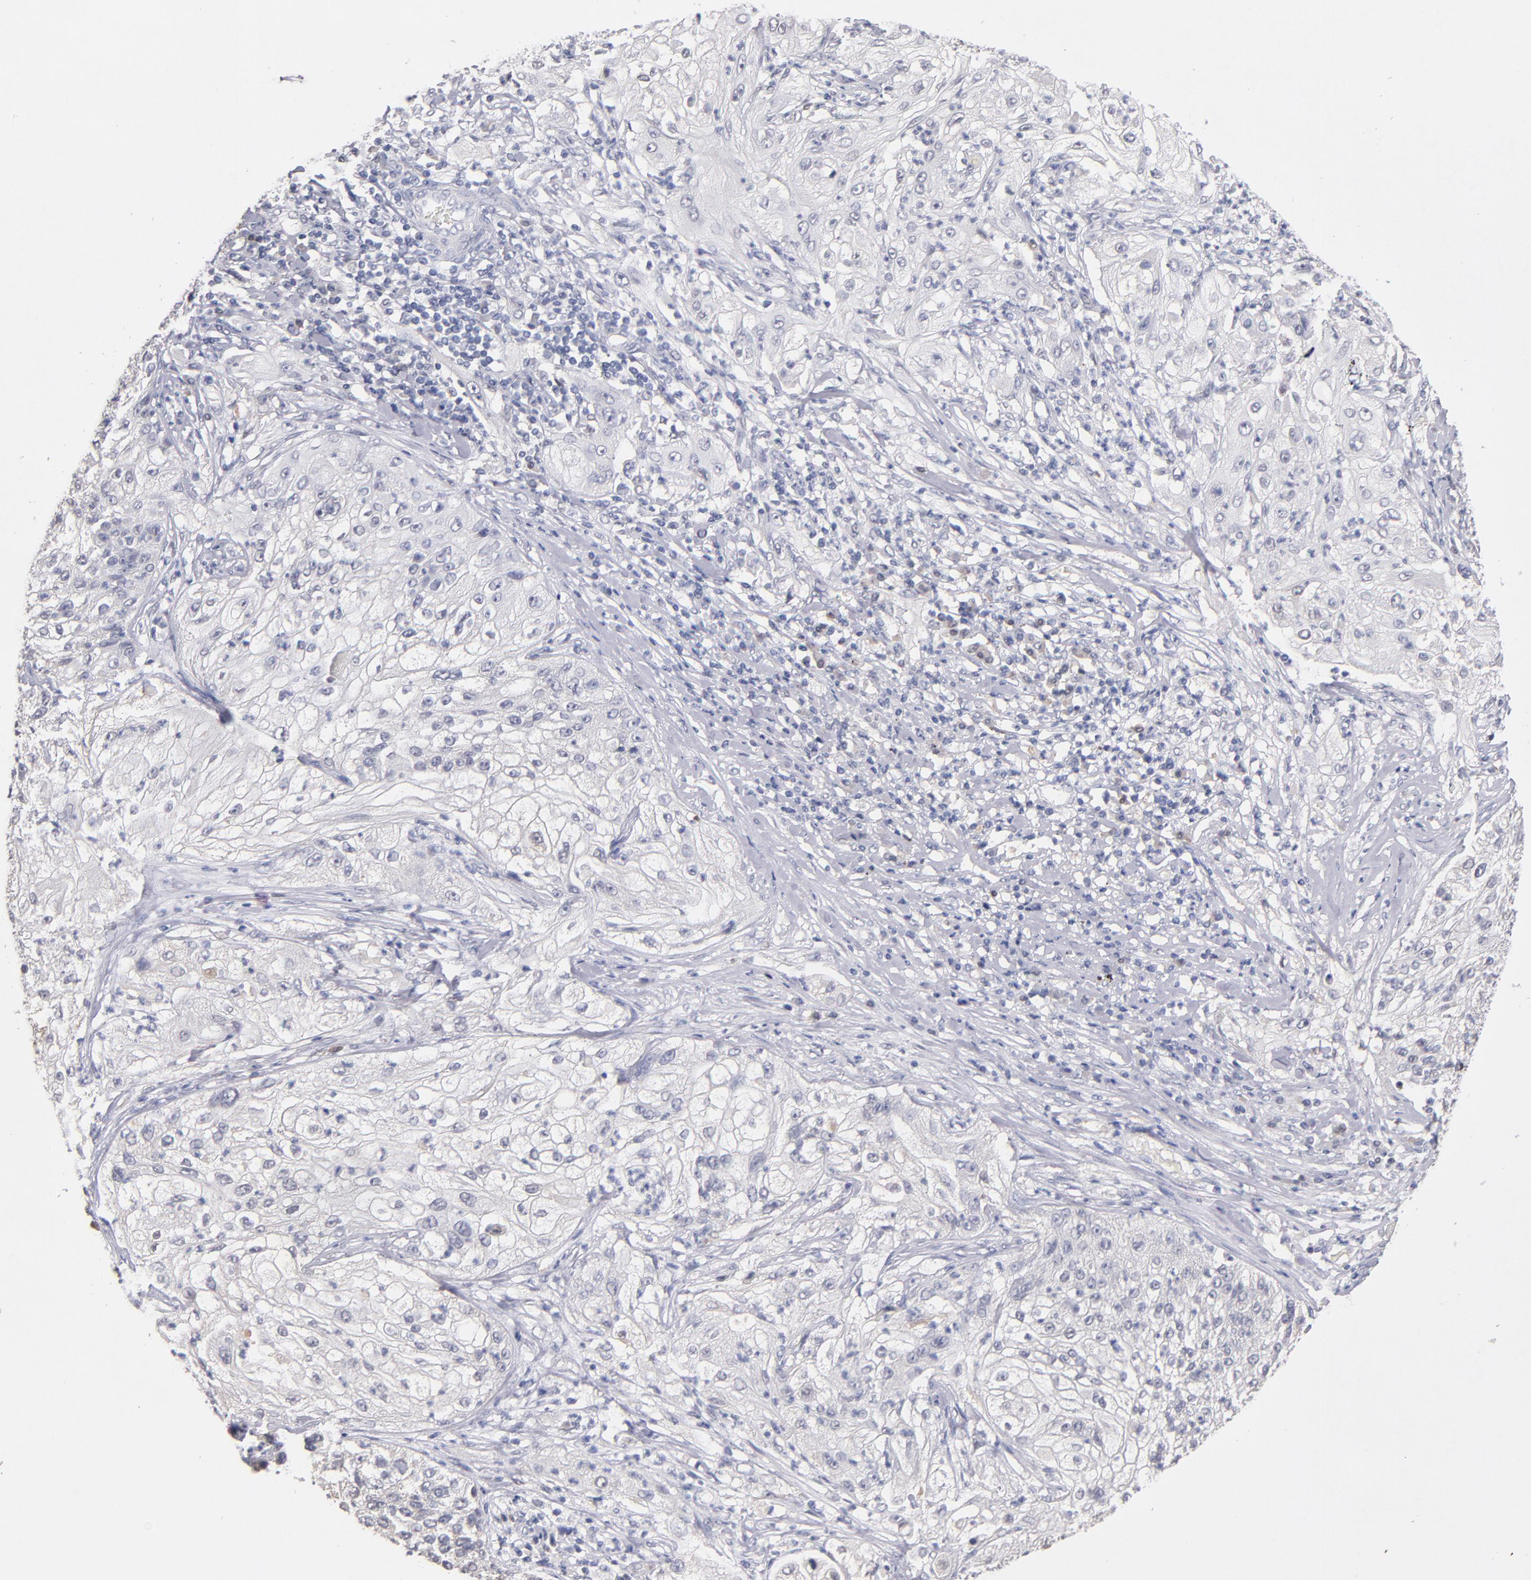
{"staining": {"intensity": "negative", "quantity": "none", "location": "none"}, "tissue": "lung cancer", "cell_type": "Tumor cells", "image_type": "cancer", "snomed": [{"axis": "morphology", "description": "Inflammation, NOS"}, {"axis": "morphology", "description": "Squamous cell carcinoma, NOS"}, {"axis": "topography", "description": "Lymph node"}, {"axis": "topography", "description": "Soft tissue"}, {"axis": "topography", "description": "Lung"}], "caption": "IHC image of neoplastic tissue: lung squamous cell carcinoma stained with DAB shows no significant protein staining in tumor cells.", "gene": "PSMD10", "patient": {"sex": "male", "age": 66}}